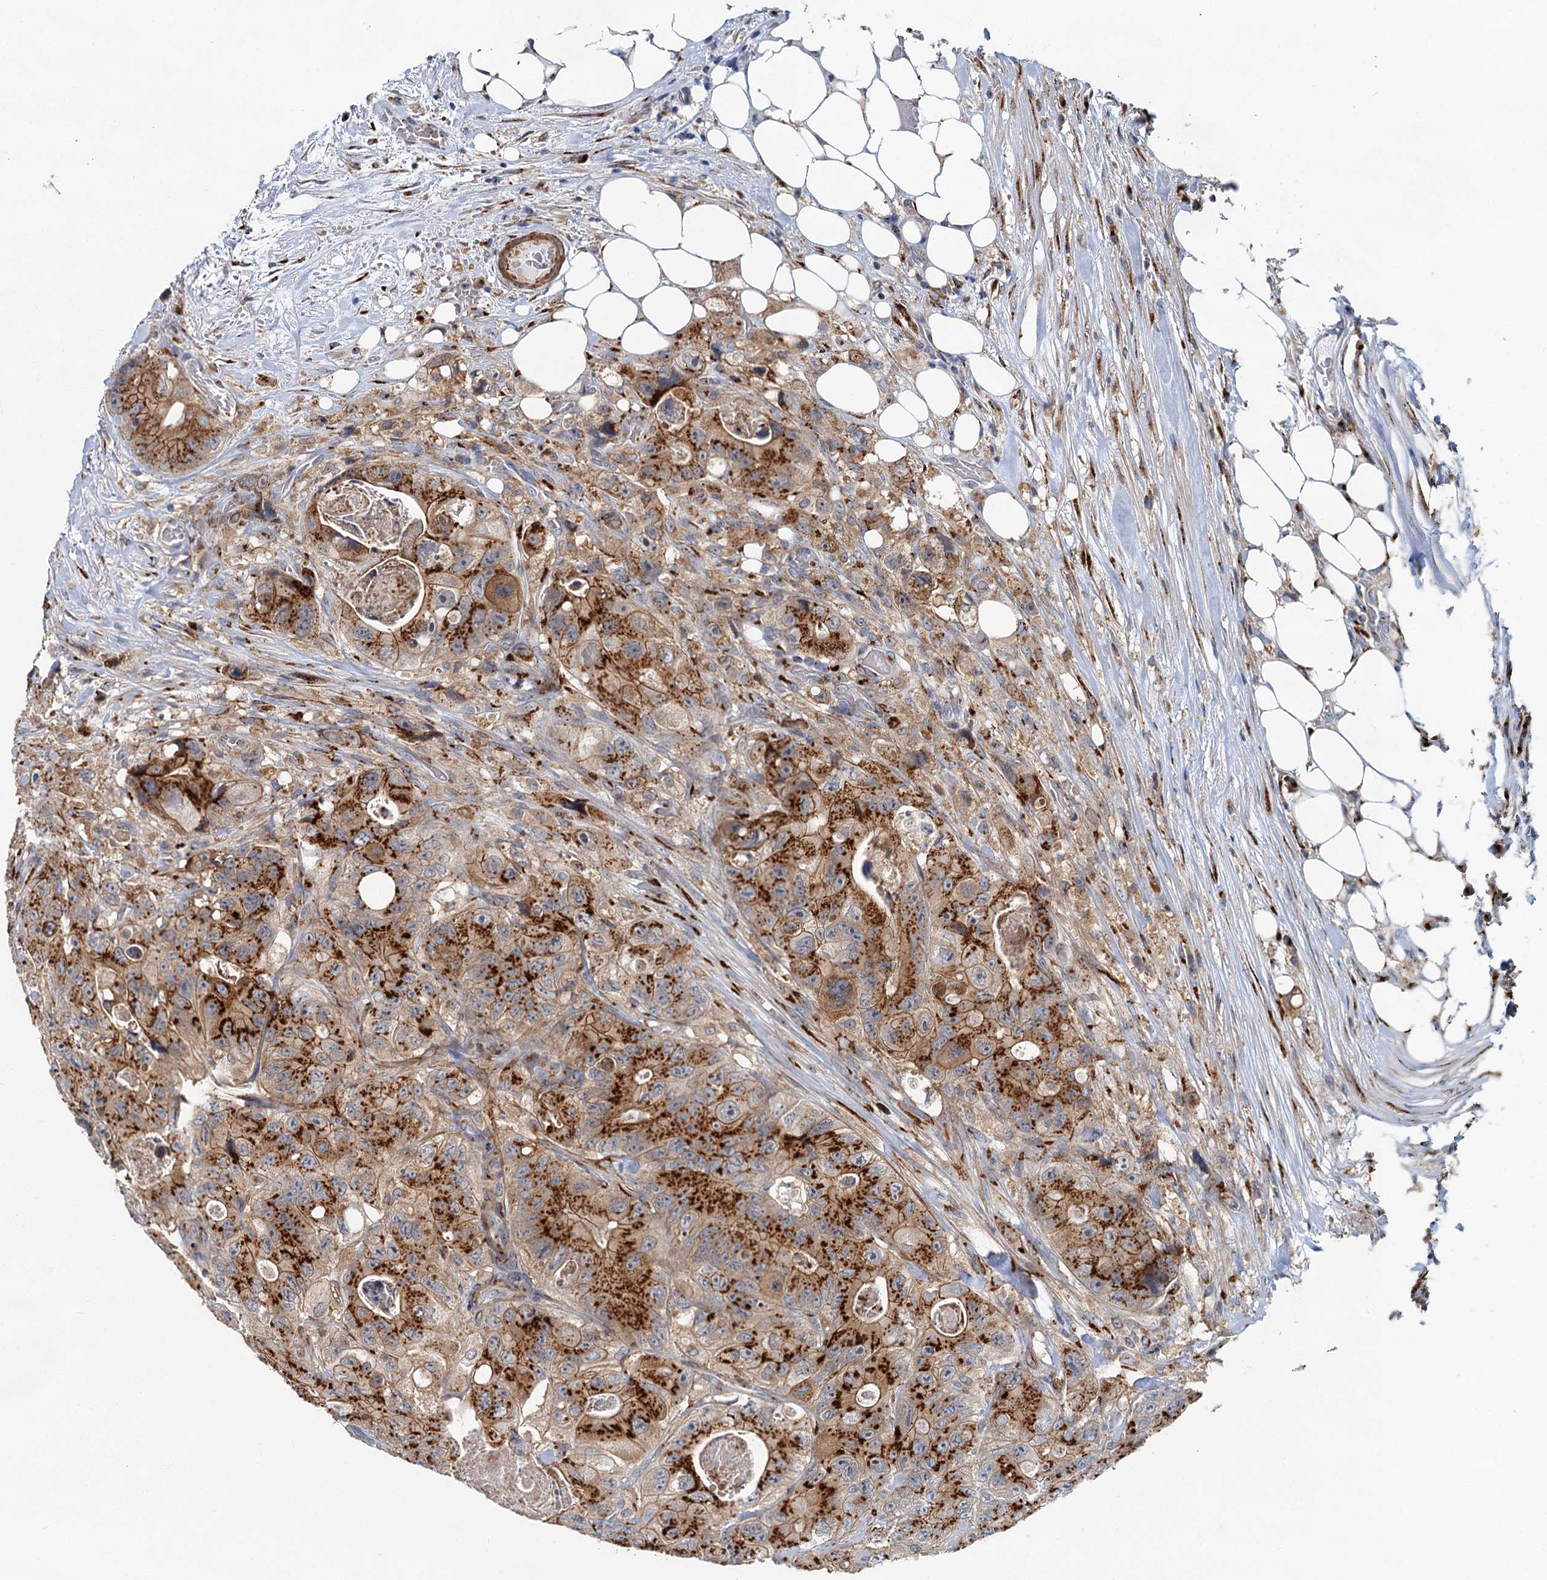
{"staining": {"intensity": "strong", "quantity": ">75%", "location": "cytoplasmic/membranous"}, "tissue": "colorectal cancer", "cell_type": "Tumor cells", "image_type": "cancer", "snomed": [{"axis": "morphology", "description": "Adenocarcinoma, NOS"}, {"axis": "topography", "description": "Colon"}], "caption": "Protein staining of colorectal cancer tissue exhibits strong cytoplasmic/membranous positivity in about >75% of tumor cells.", "gene": "BET1L", "patient": {"sex": "female", "age": 46}}